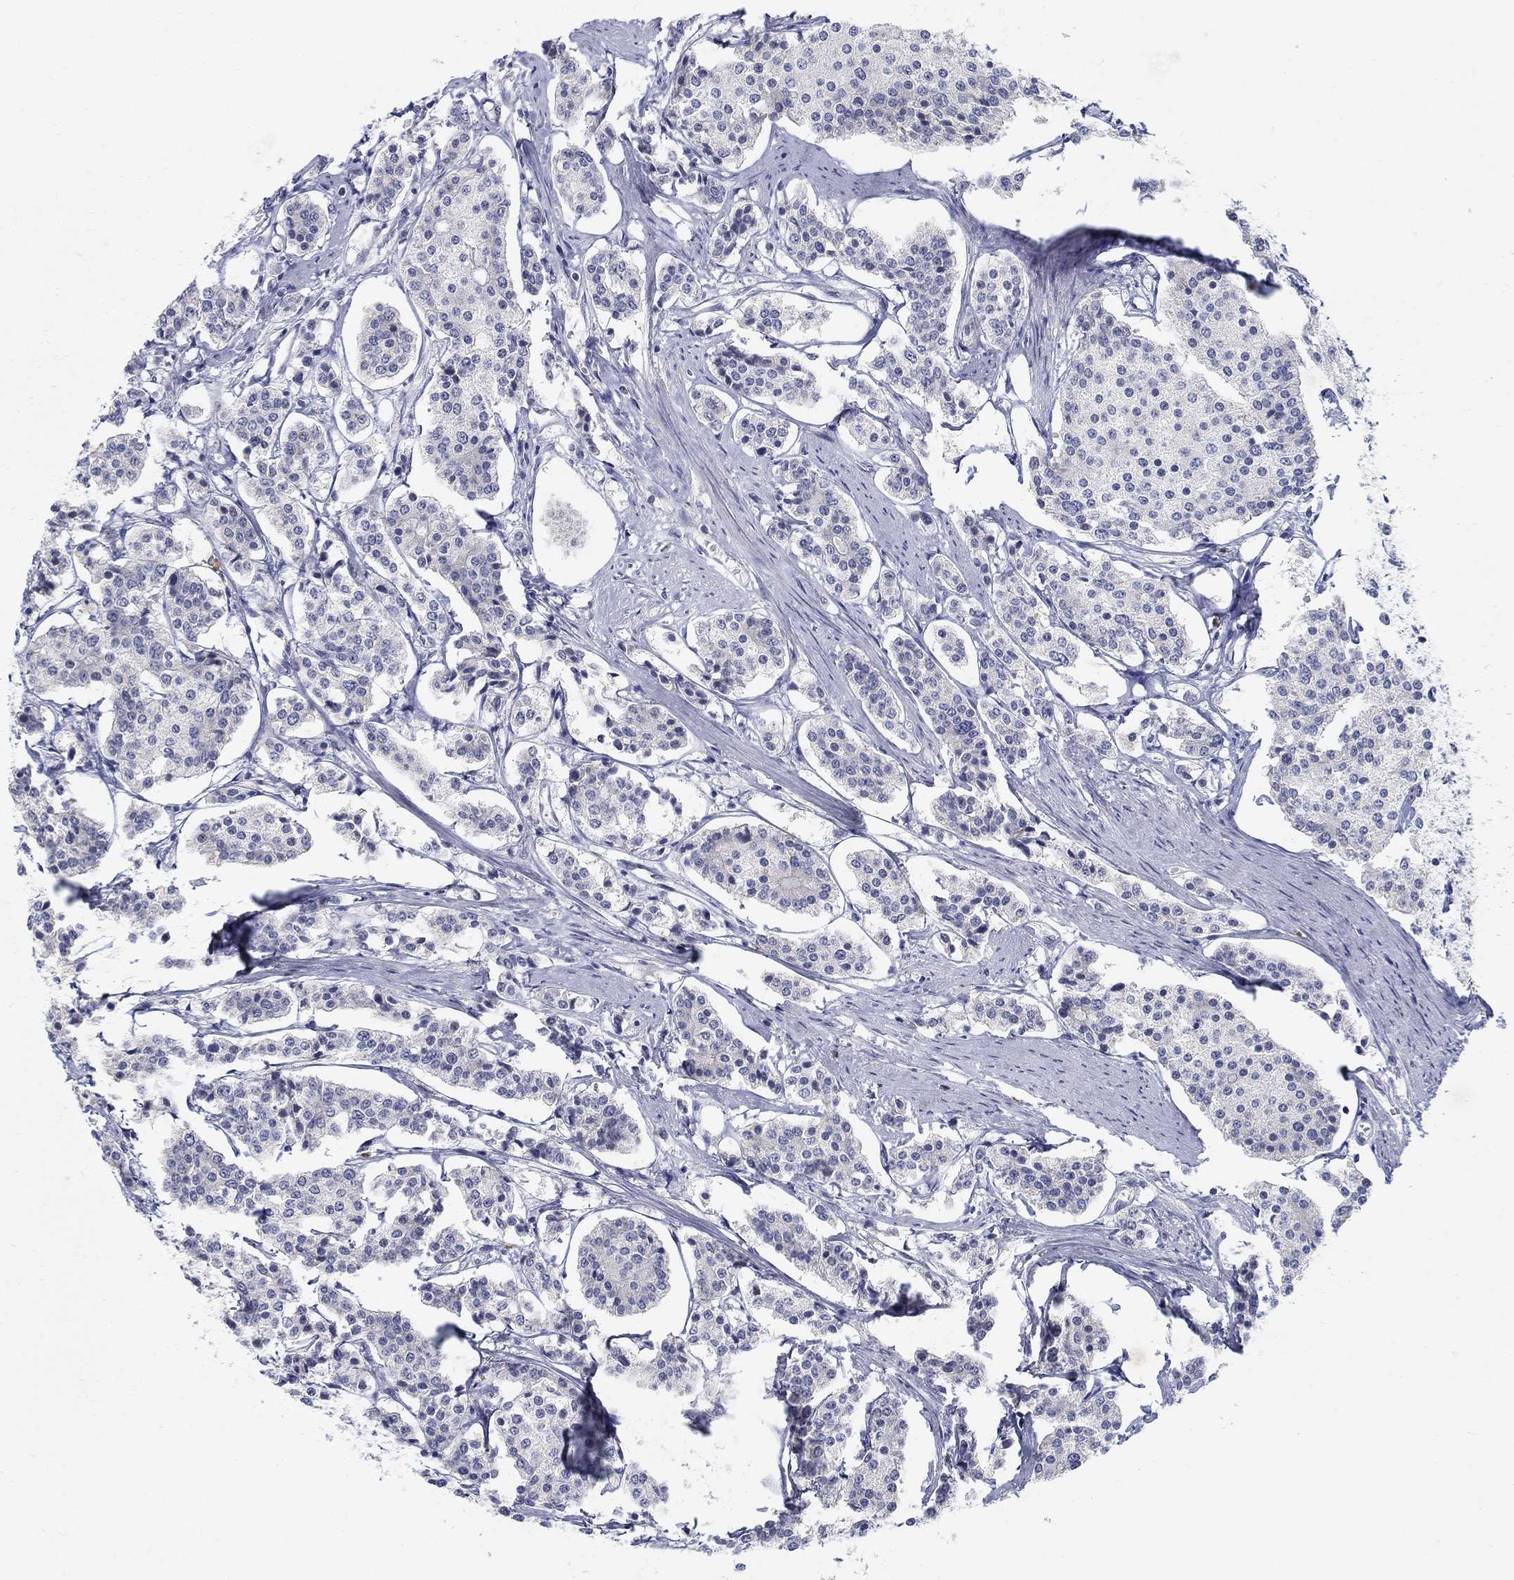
{"staining": {"intensity": "negative", "quantity": "none", "location": "none"}, "tissue": "carcinoid", "cell_type": "Tumor cells", "image_type": "cancer", "snomed": [{"axis": "morphology", "description": "Carcinoid, malignant, NOS"}, {"axis": "topography", "description": "Small intestine"}], "caption": "IHC histopathology image of neoplastic tissue: carcinoid stained with DAB exhibits no significant protein staining in tumor cells.", "gene": "ANO7", "patient": {"sex": "female", "age": 65}}